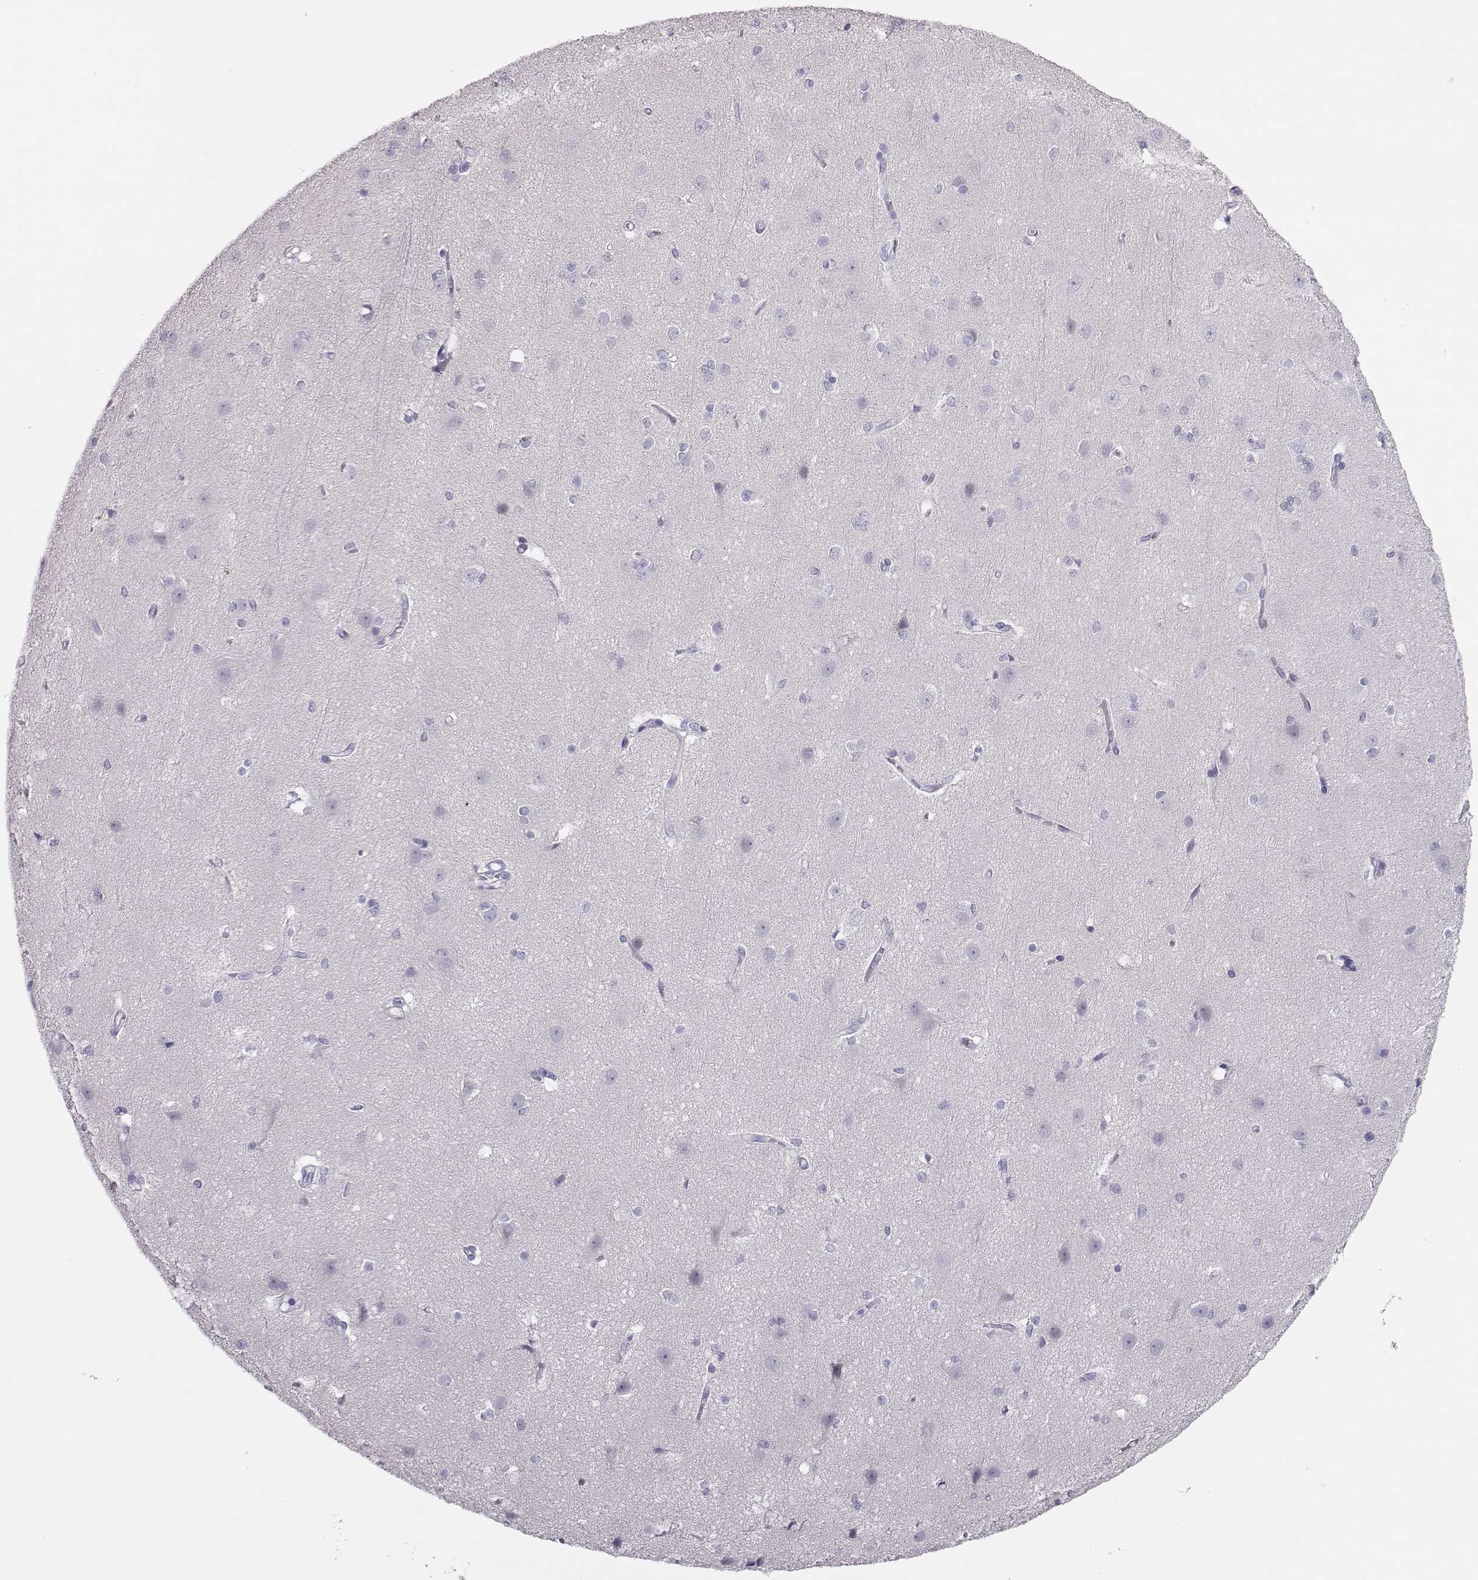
{"staining": {"intensity": "negative", "quantity": "none", "location": "none"}, "tissue": "cerebral cortex", "cell_type": "Endothelial cells", "image_type": "normal", "snomed": [{"axis": "morphology", "description": "Normal tissue, NOS"}, {"axis": "topography", "description": "Cerebral cortex"}], "caption": "High magnification brightfield microscopy of normal cerebral cortex stained with DAB (3,3'-diaminobenzidine) (brown) and counterstained with hematoxylin (blue): endothelial cells show no significant expression. (DAB immunohistochemistry visualized using brightfield microscopy, high magnification).", "gene": "TRPM7", "patient": {"sex": "male", "age": 37}}